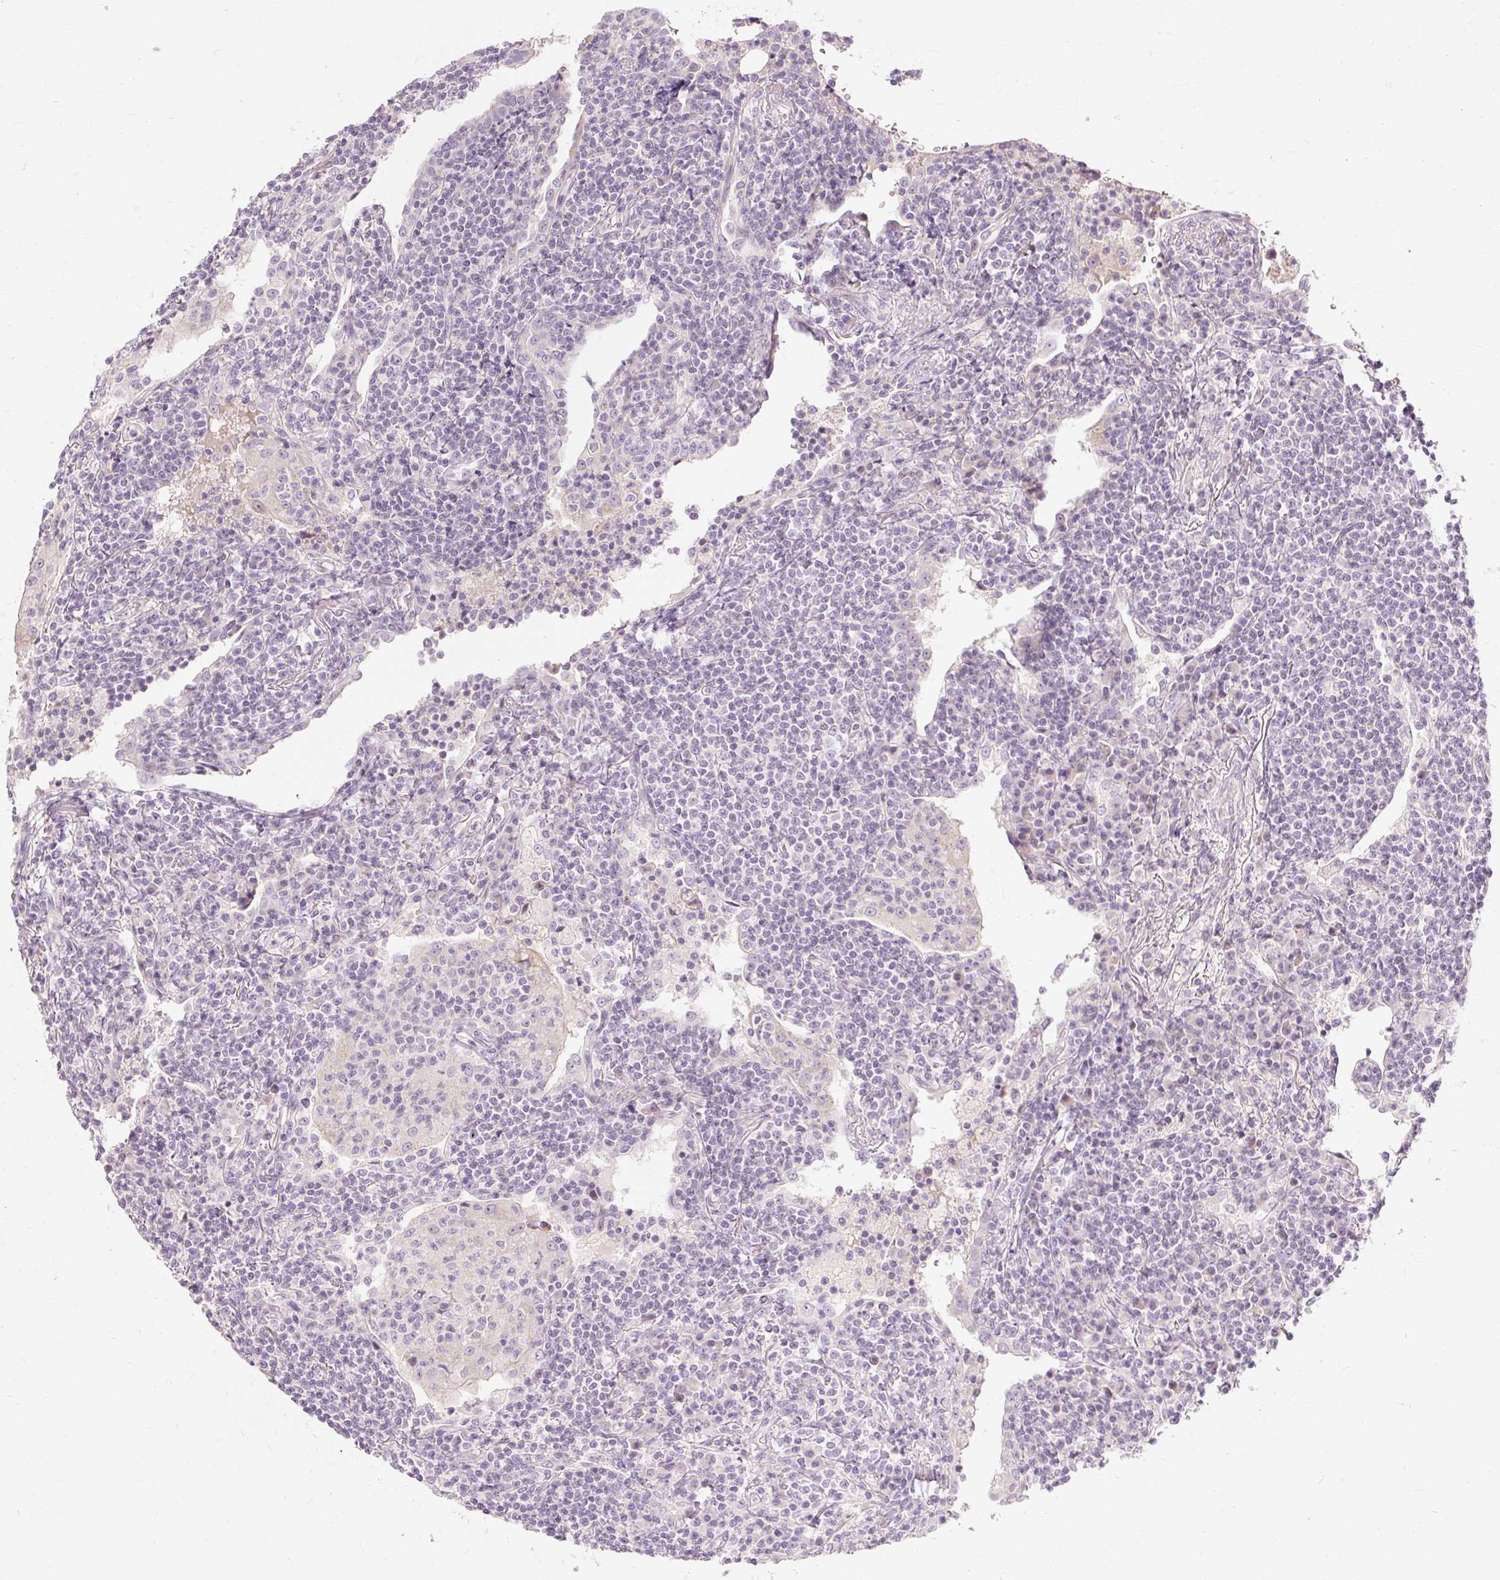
{"staining": {"intensity": "negative", "quantity": "none", "location": "none"}, "tissue": "lymphoma", "cell_type": "Tumor cells", "image_type": "cancer", "snomed": [{"axis": "morphology", "description": "Malignant lymphoma, non-Hodgkin's type, Low grade"}, {"axis": "topography", "description": "Lung"}], "caption": "Tumor cells show no significant expression in low-grade malignant lymphoma, non-Hodgkin's type.", "gene": "CAPN3", "patient": {"sex": "female", "age": 71}}